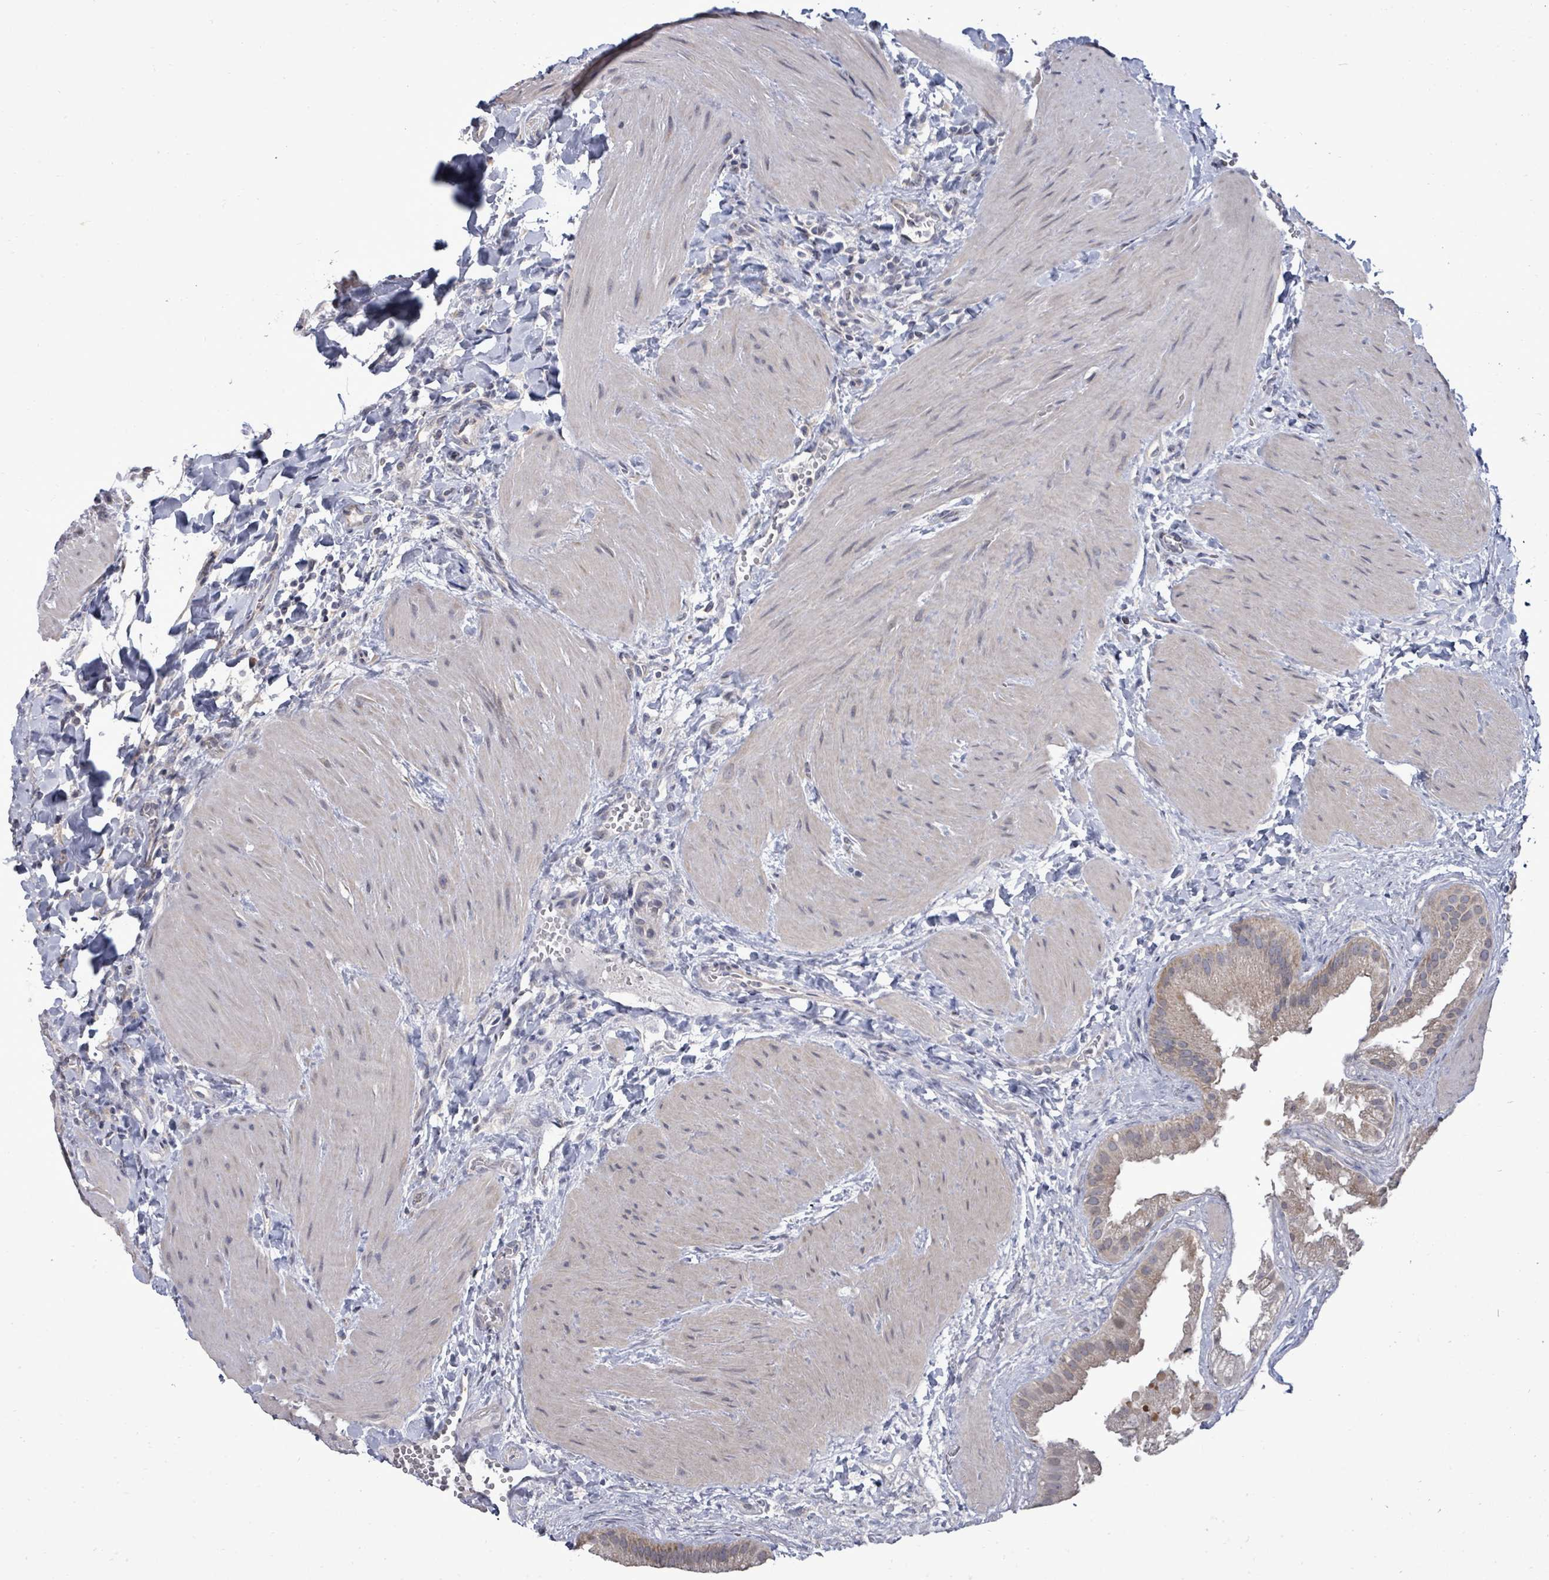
{"staining": {"intensity": "moderate", "quantity": ">75%", "location": "cytoplasmic/membranous"}, "tissue": "gallbladder", "cell_type": "Glandular cells", "image_type": "normal", "snomed": [{"axis": "morphology", "description": "Normal tissue, NOS"}, {"axis": "topography", "description": "Gallbladder"}], "caption": "A medium amount of moderate cytoplasmic/membranous positivity is appreciated in approximately >75% of glandular cells in normal gallbladder. (DAB IHC, brown staining for protein, blue staining for nuclei).", "gene": "POMGNT2", "patient": {"sex": "male", "age": 55}}